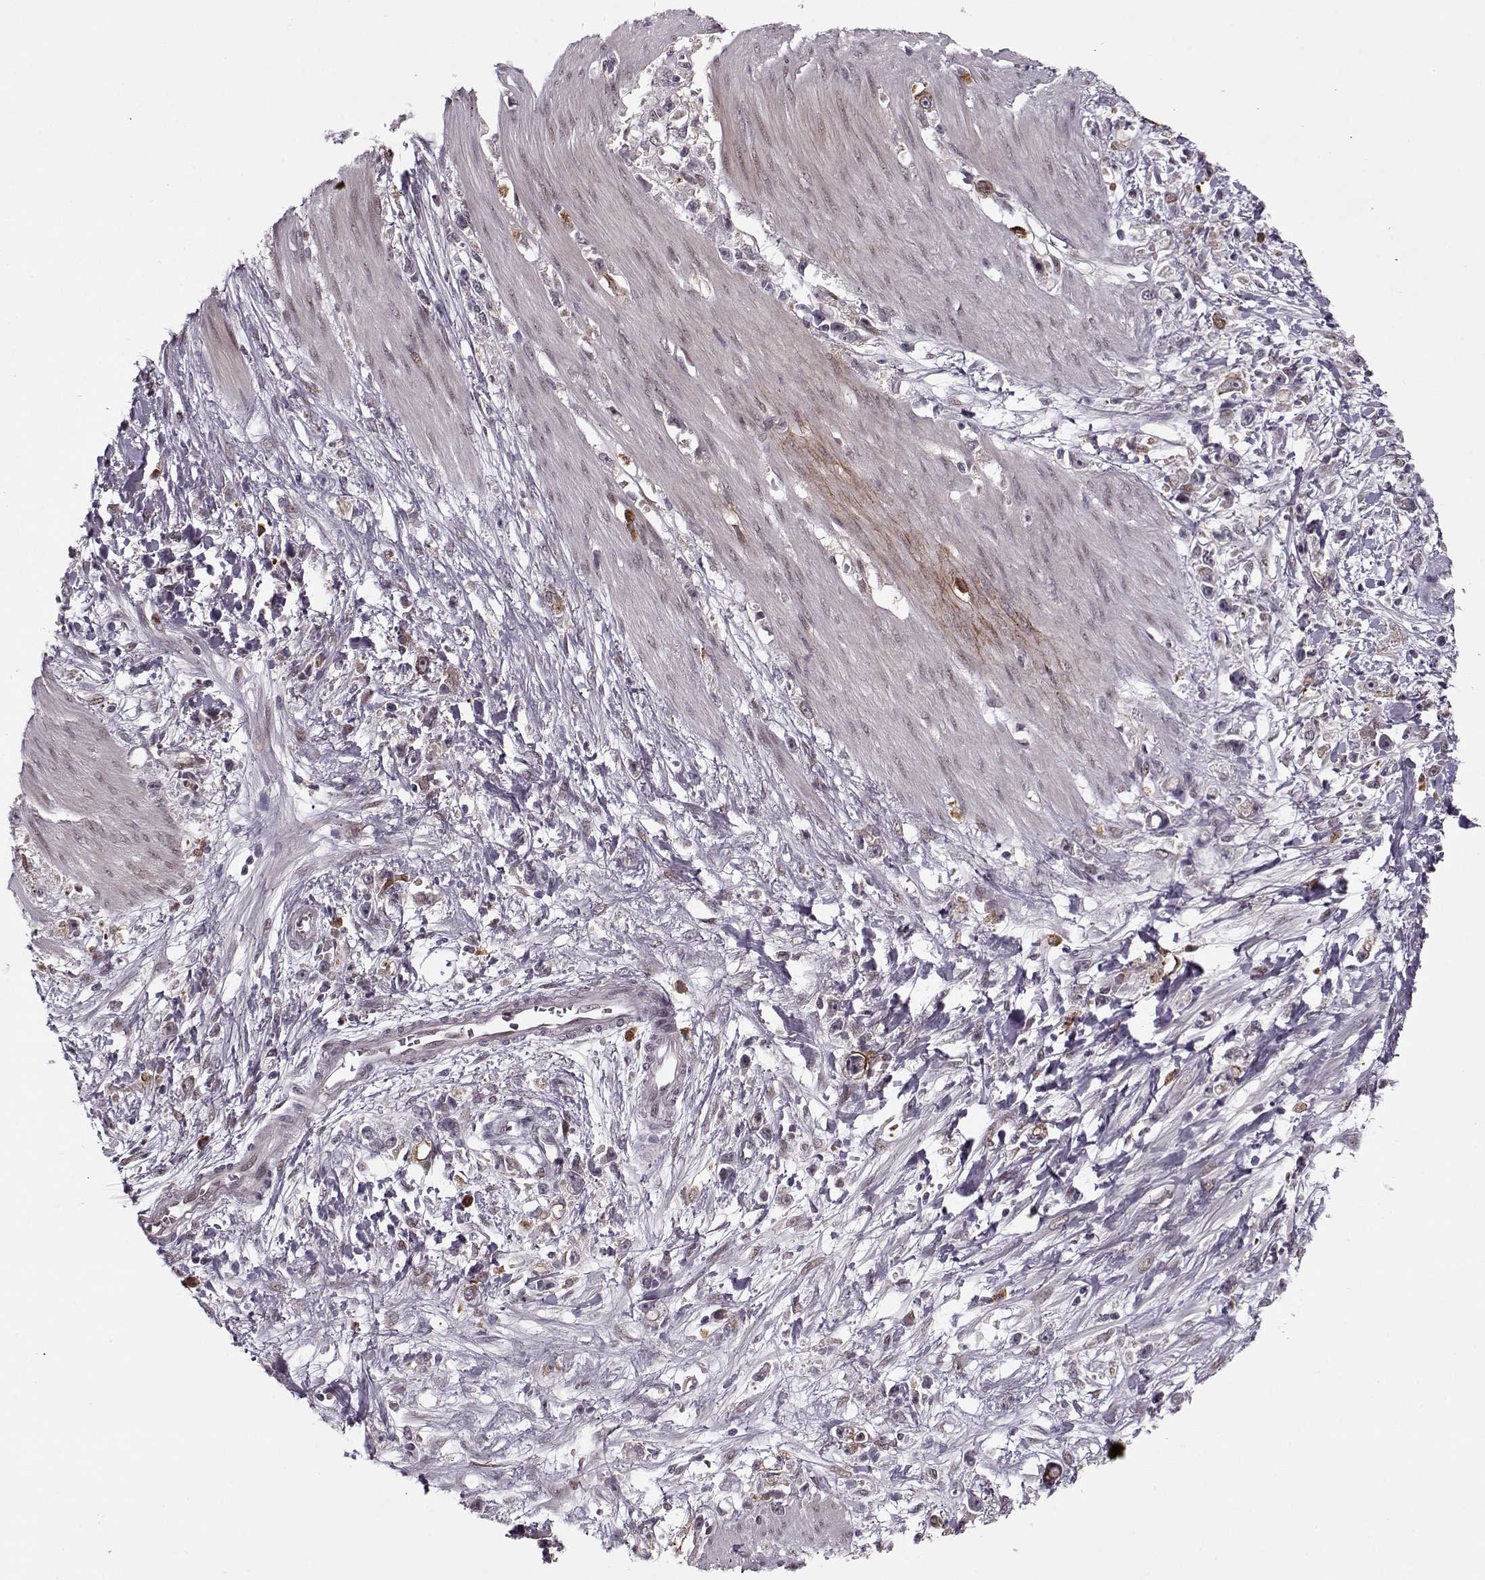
{"staining": {"intensity": "negative", "quantity": "none", "location": "none"}, "tissue": "stomach cancer", "cell_type": "Tumor cells", "image_type": "cancer", "snomed": [{"axis": "morphology", "description": "Adenocarcinoma, NOS"}, {"axis": "topography", "description": "Stomach"}], "caption": "Tumor cells are negative for brown protein staining in adenocarcinoma (stomach).", "gene": "DENND4B", "patient": {"sex": "female", "age": 59}}